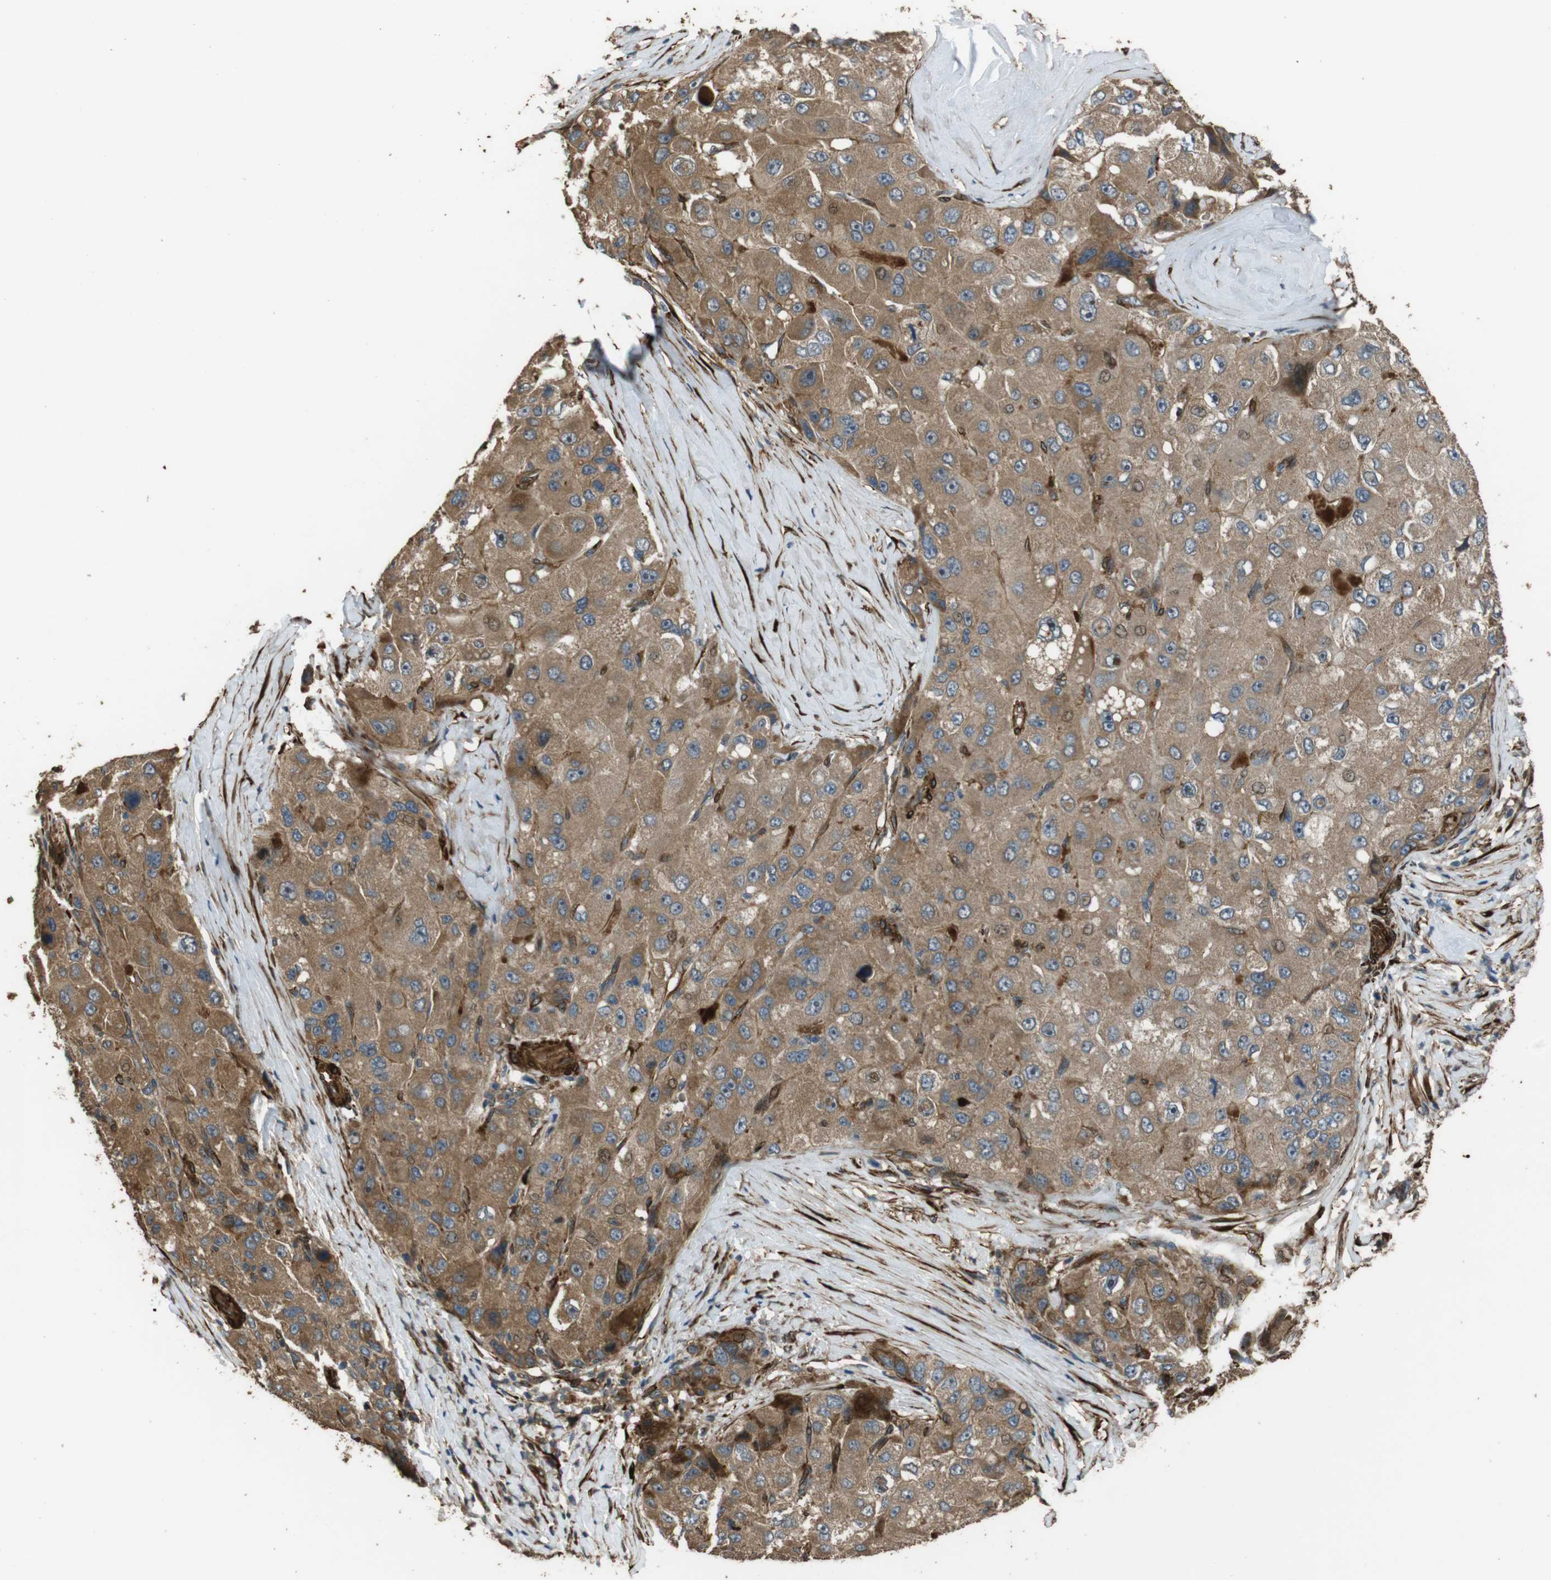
{"staining": {"intensity": "moderate", "quantity": ">75%", "location": "cytoplasmic/membranous"}, "tissue": "liver cancer", "cell_type": "Tumor cells", "image_type": "cancer", "snomed": [{"axis": "morphology", "description": "Carcinoma, Hepatocellular, NOS"}, {"axis": "topography", "description": "Liver"}], "caption": "Immunohistochemical staining of liver cancer (hepatocellular carcinoma) demonstrates moderate cytoplasmic/membranous protein positivity in approximately >75% of tumor cells.", "gene": "MSRB3", "patient": {"sex": "male", "age": 80}}